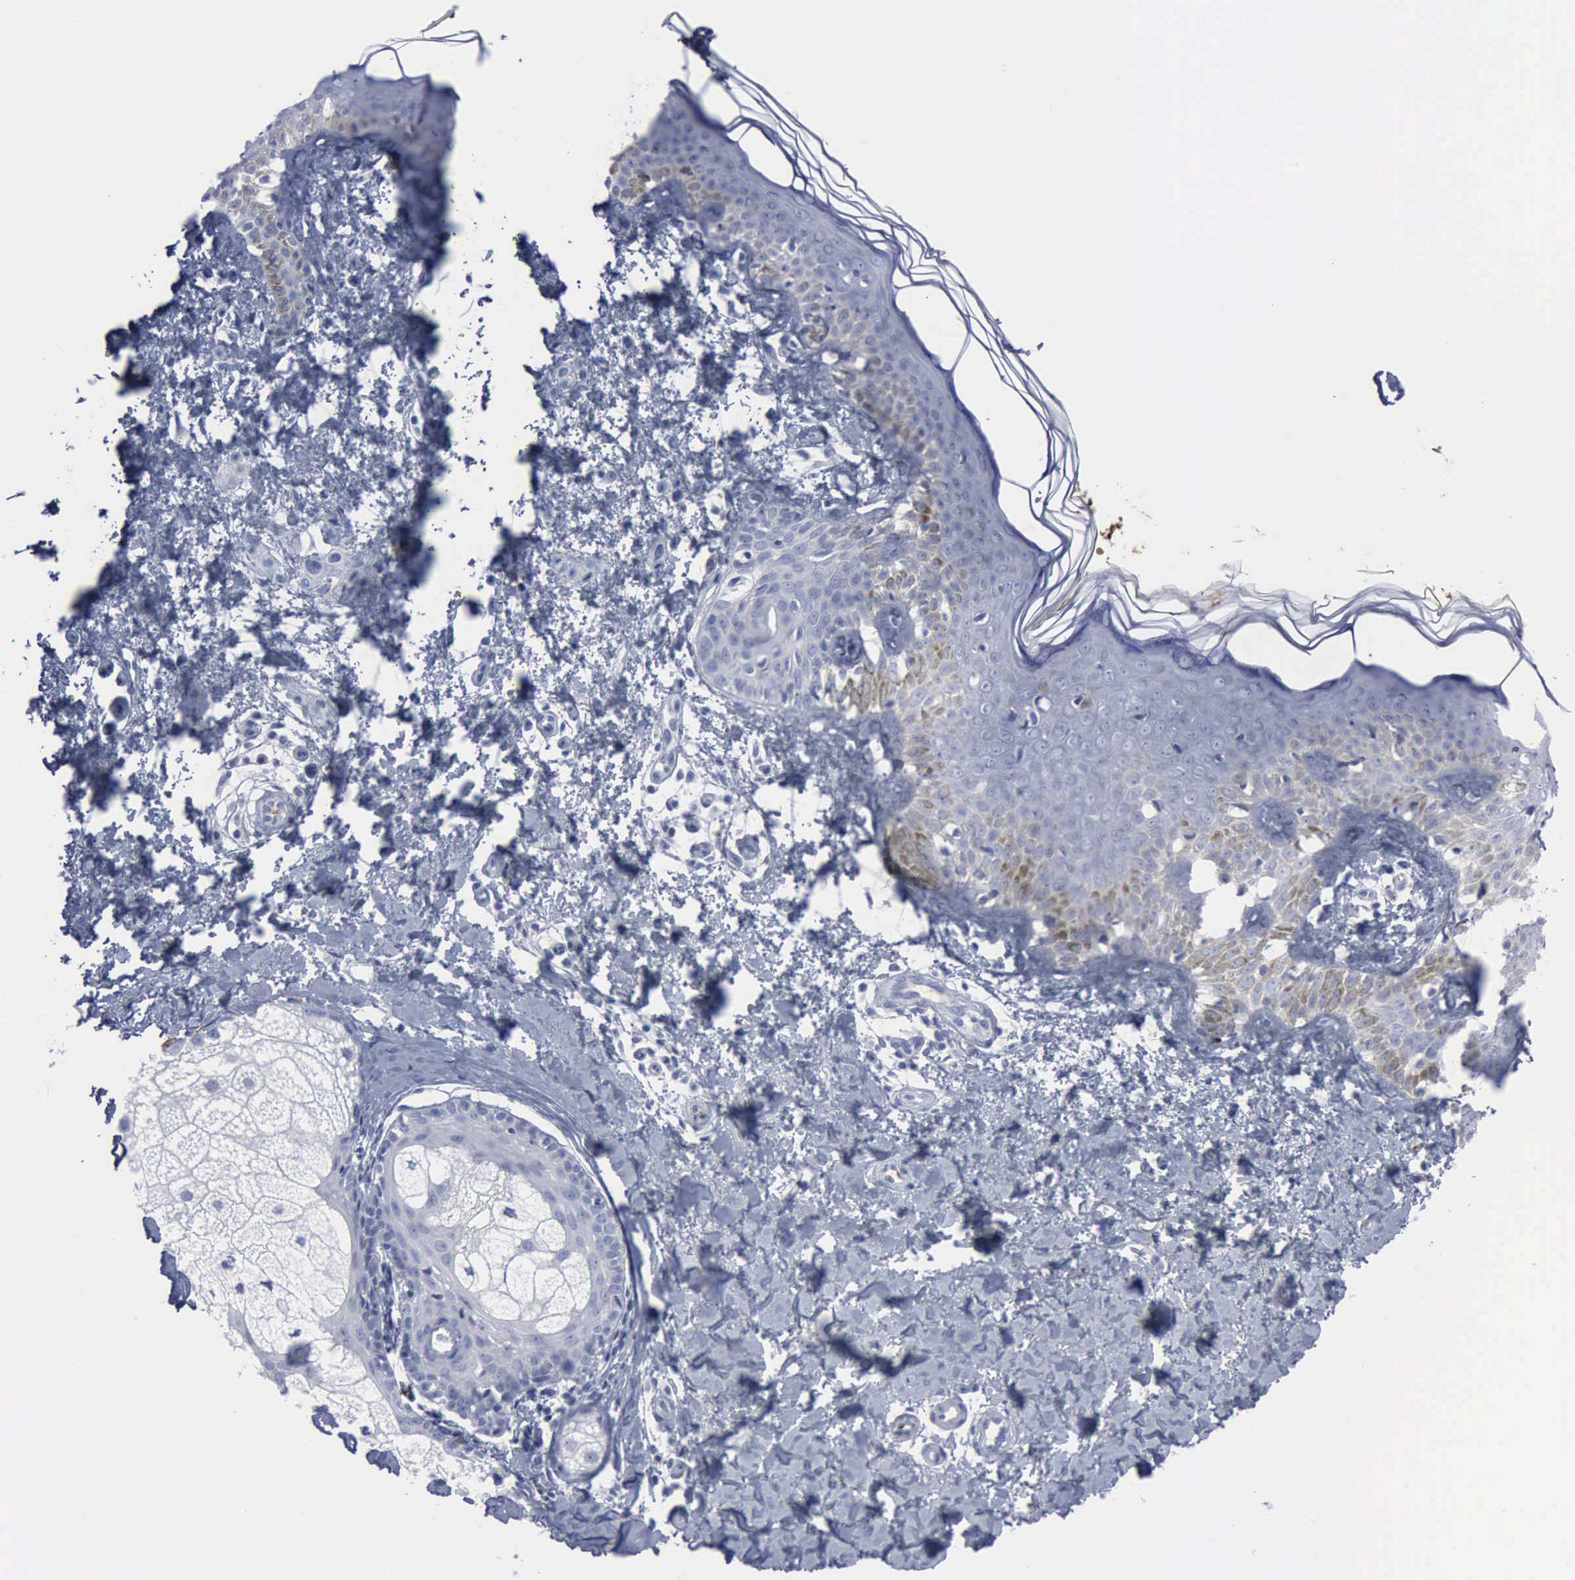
{"staining": {"intensity": "negative", "quantity": "none", "location": "none"}, "tissue": "melanoma", "cell_type": "Tumor cells", "image_type": "cancer", "snomed": [{"axis": "morphology", "description": "Malignant melanoma, NOS"}, {"axis": "topography", "description": "Skin"}], "caption": "Melanoma was stained to show a protein in brown. There is no significant expression in tumor cells.", "gene": "TGFB1", "patient": {"sex": "male", "age": 49}}